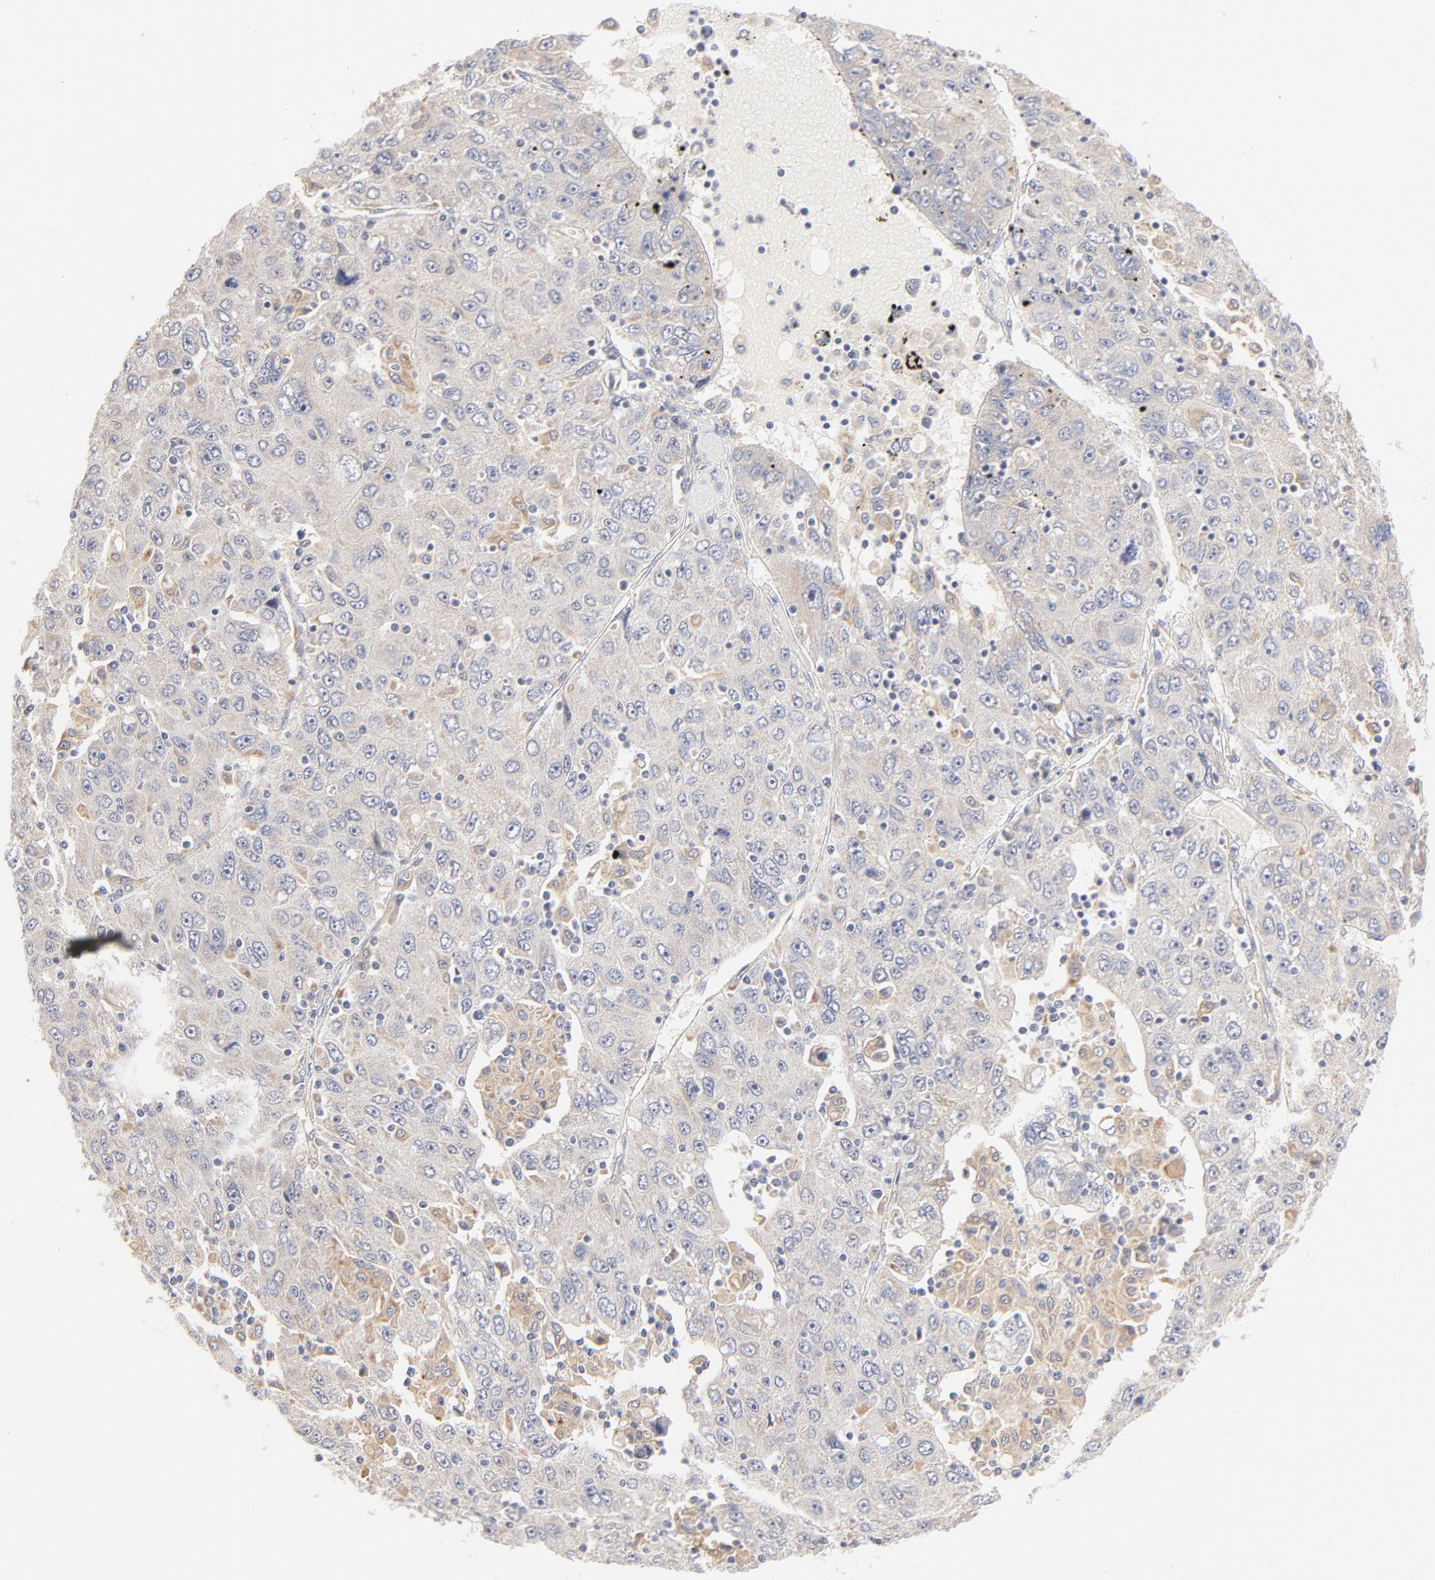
{"staining": {"intensity": "weak", "quantity": ">75%", "location": "cytoplasmic/membranous"}, "tissue": "liver cancer", "cell_type": "Tumor cells", "image_type": "cancer", "snomed": [{"axis": "morphology", "description": "Carcinoma, Hepatocellular, NOS"}, {"axis": "topography", "description": "Liver"}], "caption": "Human hepatocellular carcinoma (liver) stained for a protein (brown) reveals weak cytoplasmic/membranous positive staining in about >75% of tumor cells.", "gene": "MTERF2", "patient": {"sex": "male", "age": 49}}